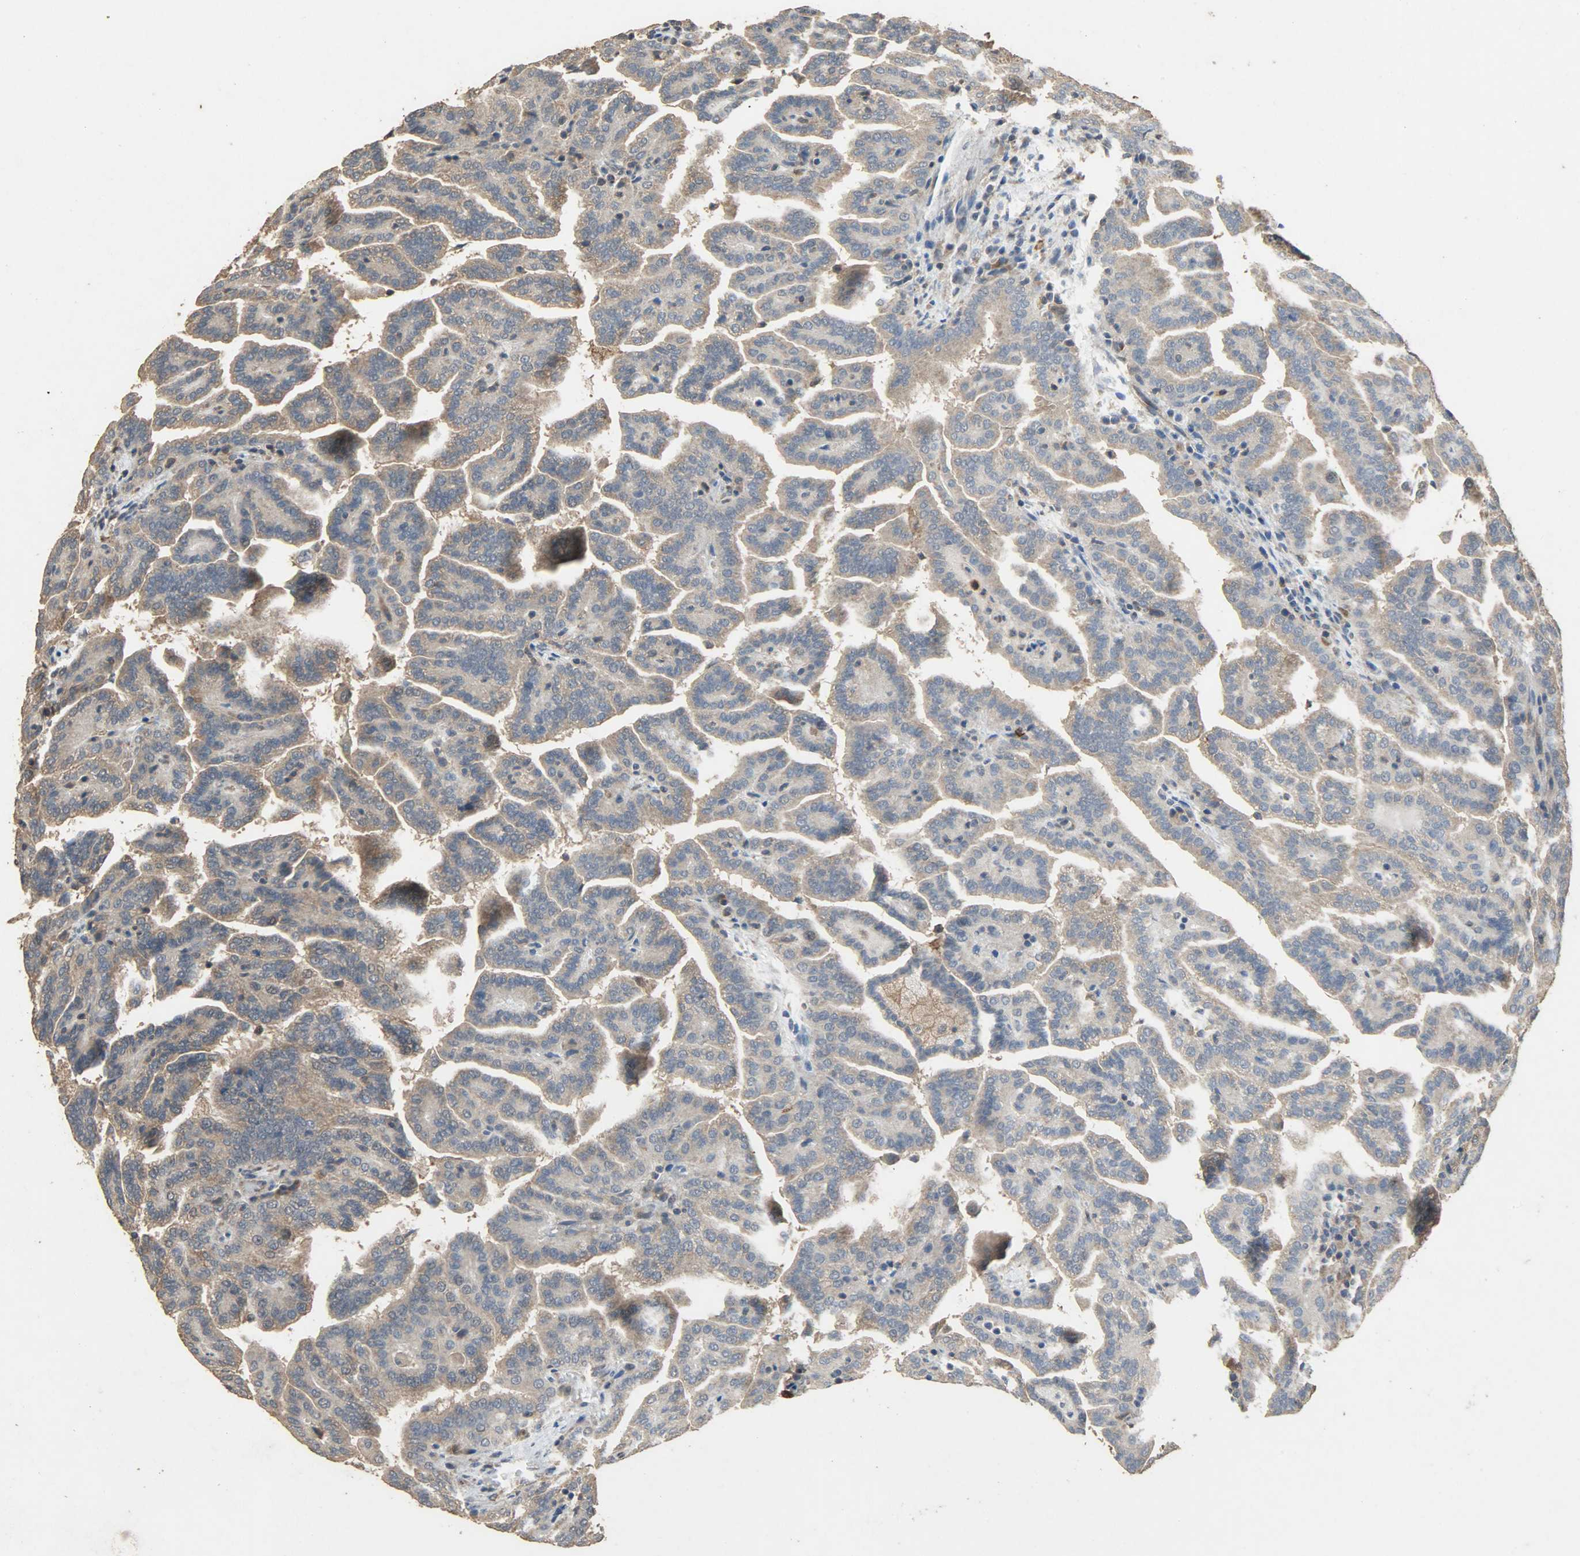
{"staining": {"intensity": "moderate", "quantity": ">75%", "location": "cytoplasmic/membranous"}, "tissue": "renal cancer", "cell_type": "Tumor cells", "image_type": "cancer", "snomed": [{"axis": "morphology", "description": "Adenocarcinoma, NOS"}, {"axis": "topography", "description": "Kidney"}], "caption": "Tumor cells reveal moderate cytoplasmic/membranous staining in approximately >75% of cells in adenocarcinoma (renal).", "gene": "CDKN2C", "patient": {"sex": "male", "age": 61}}